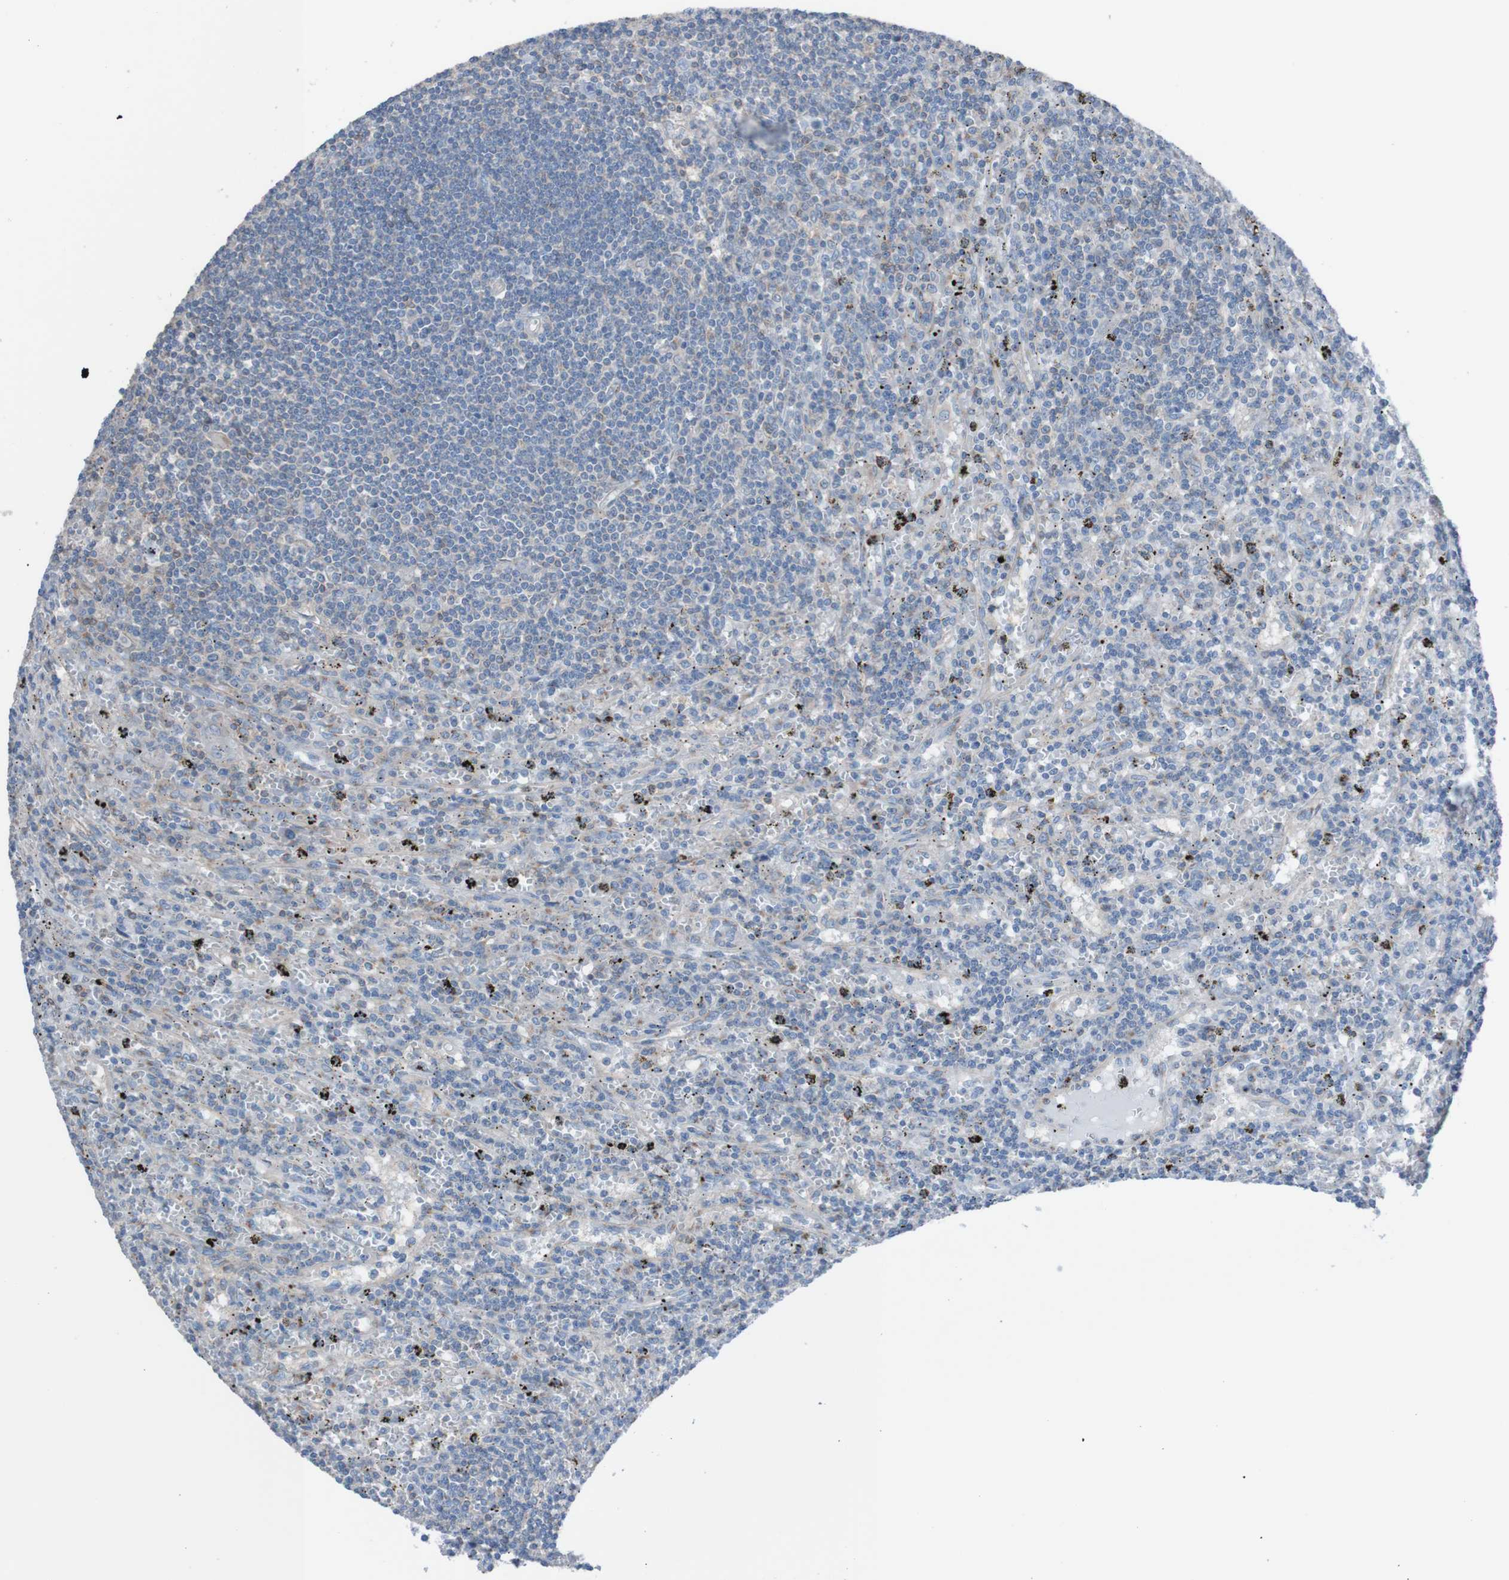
{"staining": {"intensity": "weak", "quantity": "<25%", "location": "cytoplasmic/membranous"}, "tissue": "lymphoma", "cell_type": "Tumor cells", "image_type": "cancer", "snomed": [{"axis": "morphology", "description": "Malignant lymphoma, non-Hodgkin's type, Low grade"}, {"axis": "topography", "description": "Spleen"}], "caption": "The histopathology image demonstrates no staining of tumor cells in lymphoma.", "gene": "MINAR1", "patient": {"sex": "male", "age": 76}}